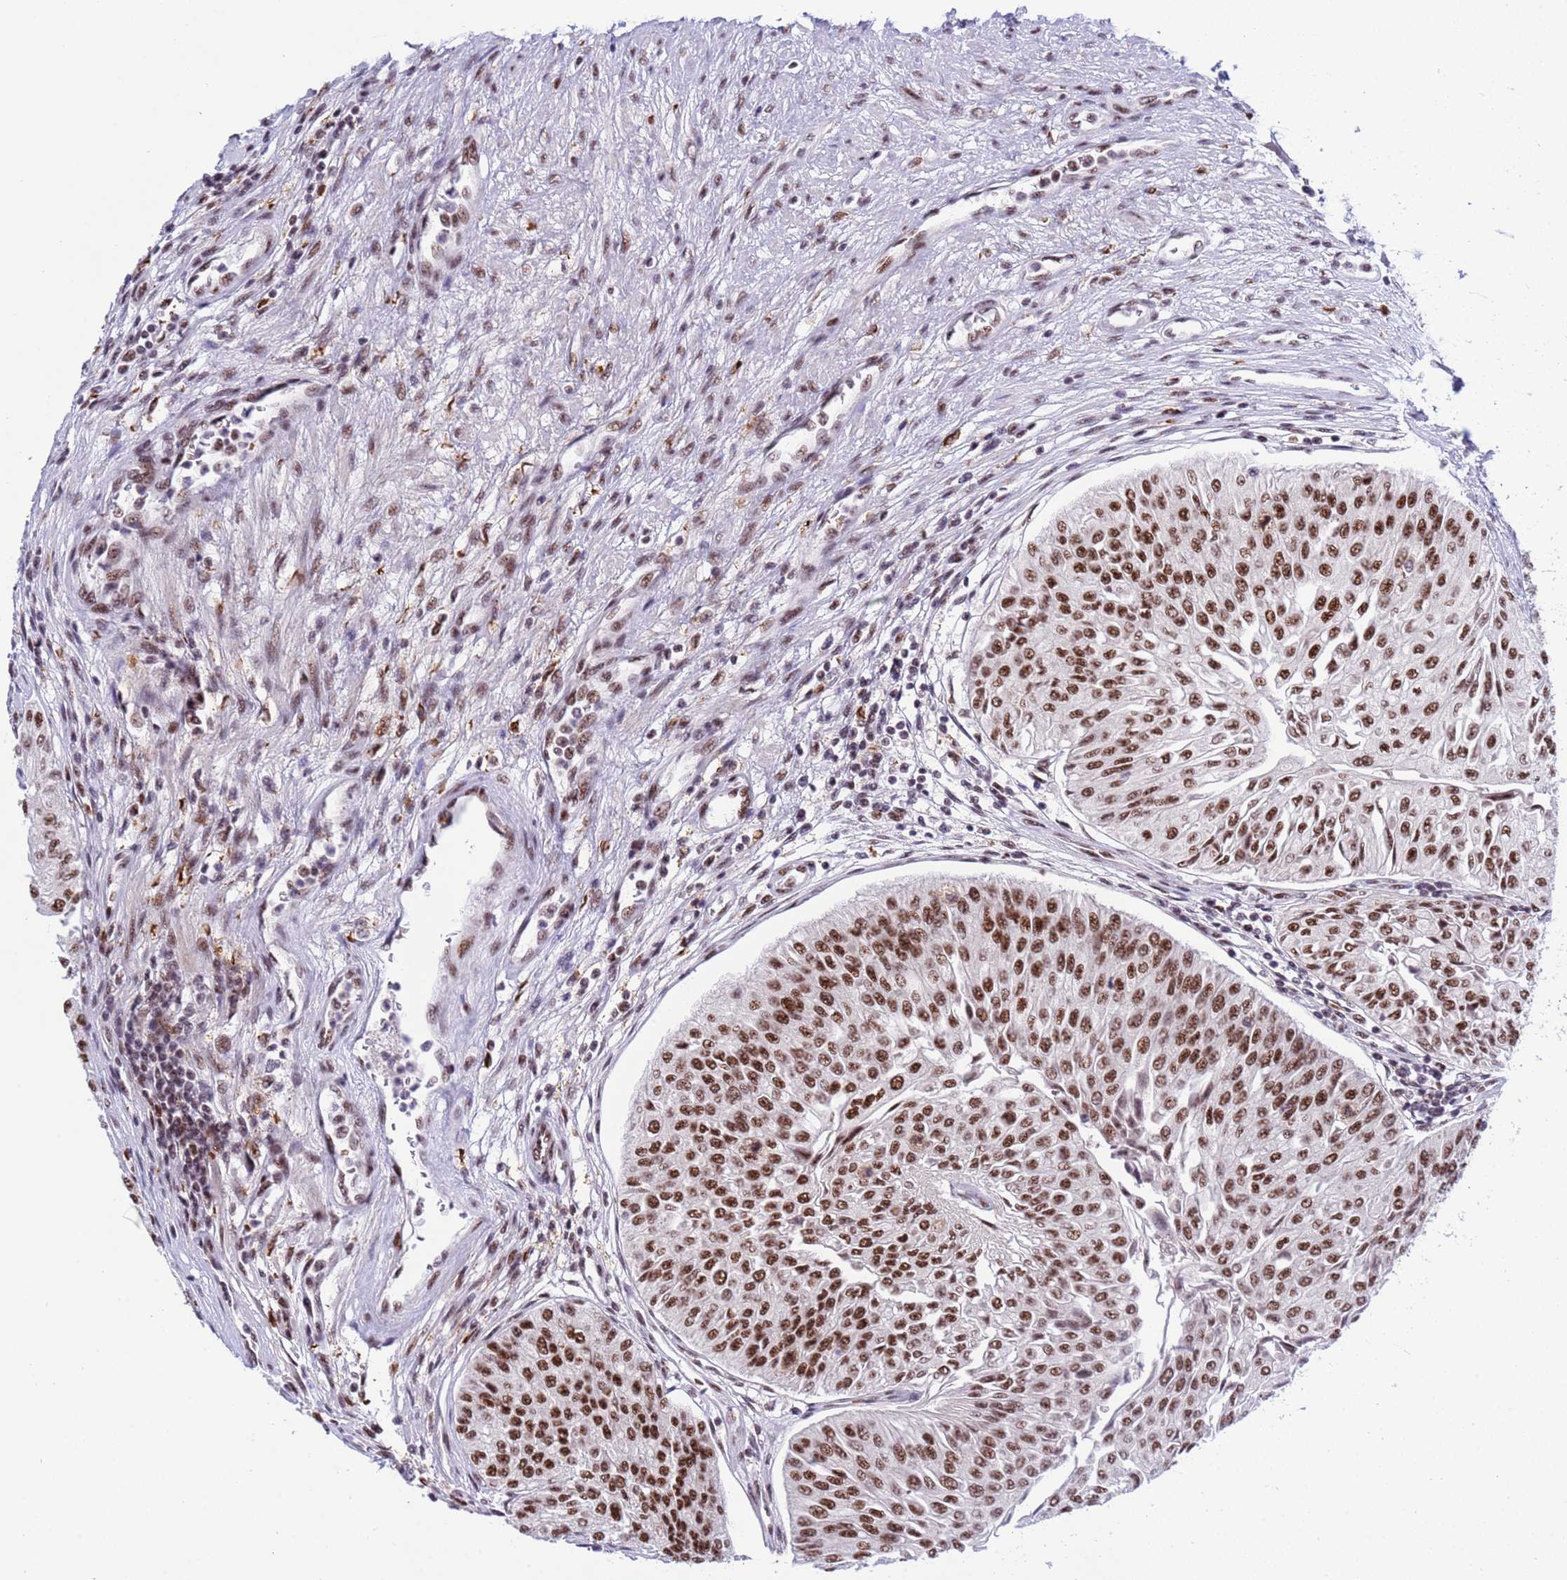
{"staining": {"intensity": "strong", "quantity": ">75%", "location": "nuclear"}, "tissue": "urothelial cancer", "cell_type": "Tumor cells", "image_type": "cancer", "snomed": [{"axis": "morphology", "description": "Urothelial carcinoma, Low grade"}, {"axis": "topography", "description": "Urinary bladder"}], "caption": "There is high levels of strong nuclear expression in tumor cells of urothelial cancer, as demonstrated by immunohistochemical staining (brown color).", "gene": "THOC2", "patient": {"sex": "male", "age": 67}}